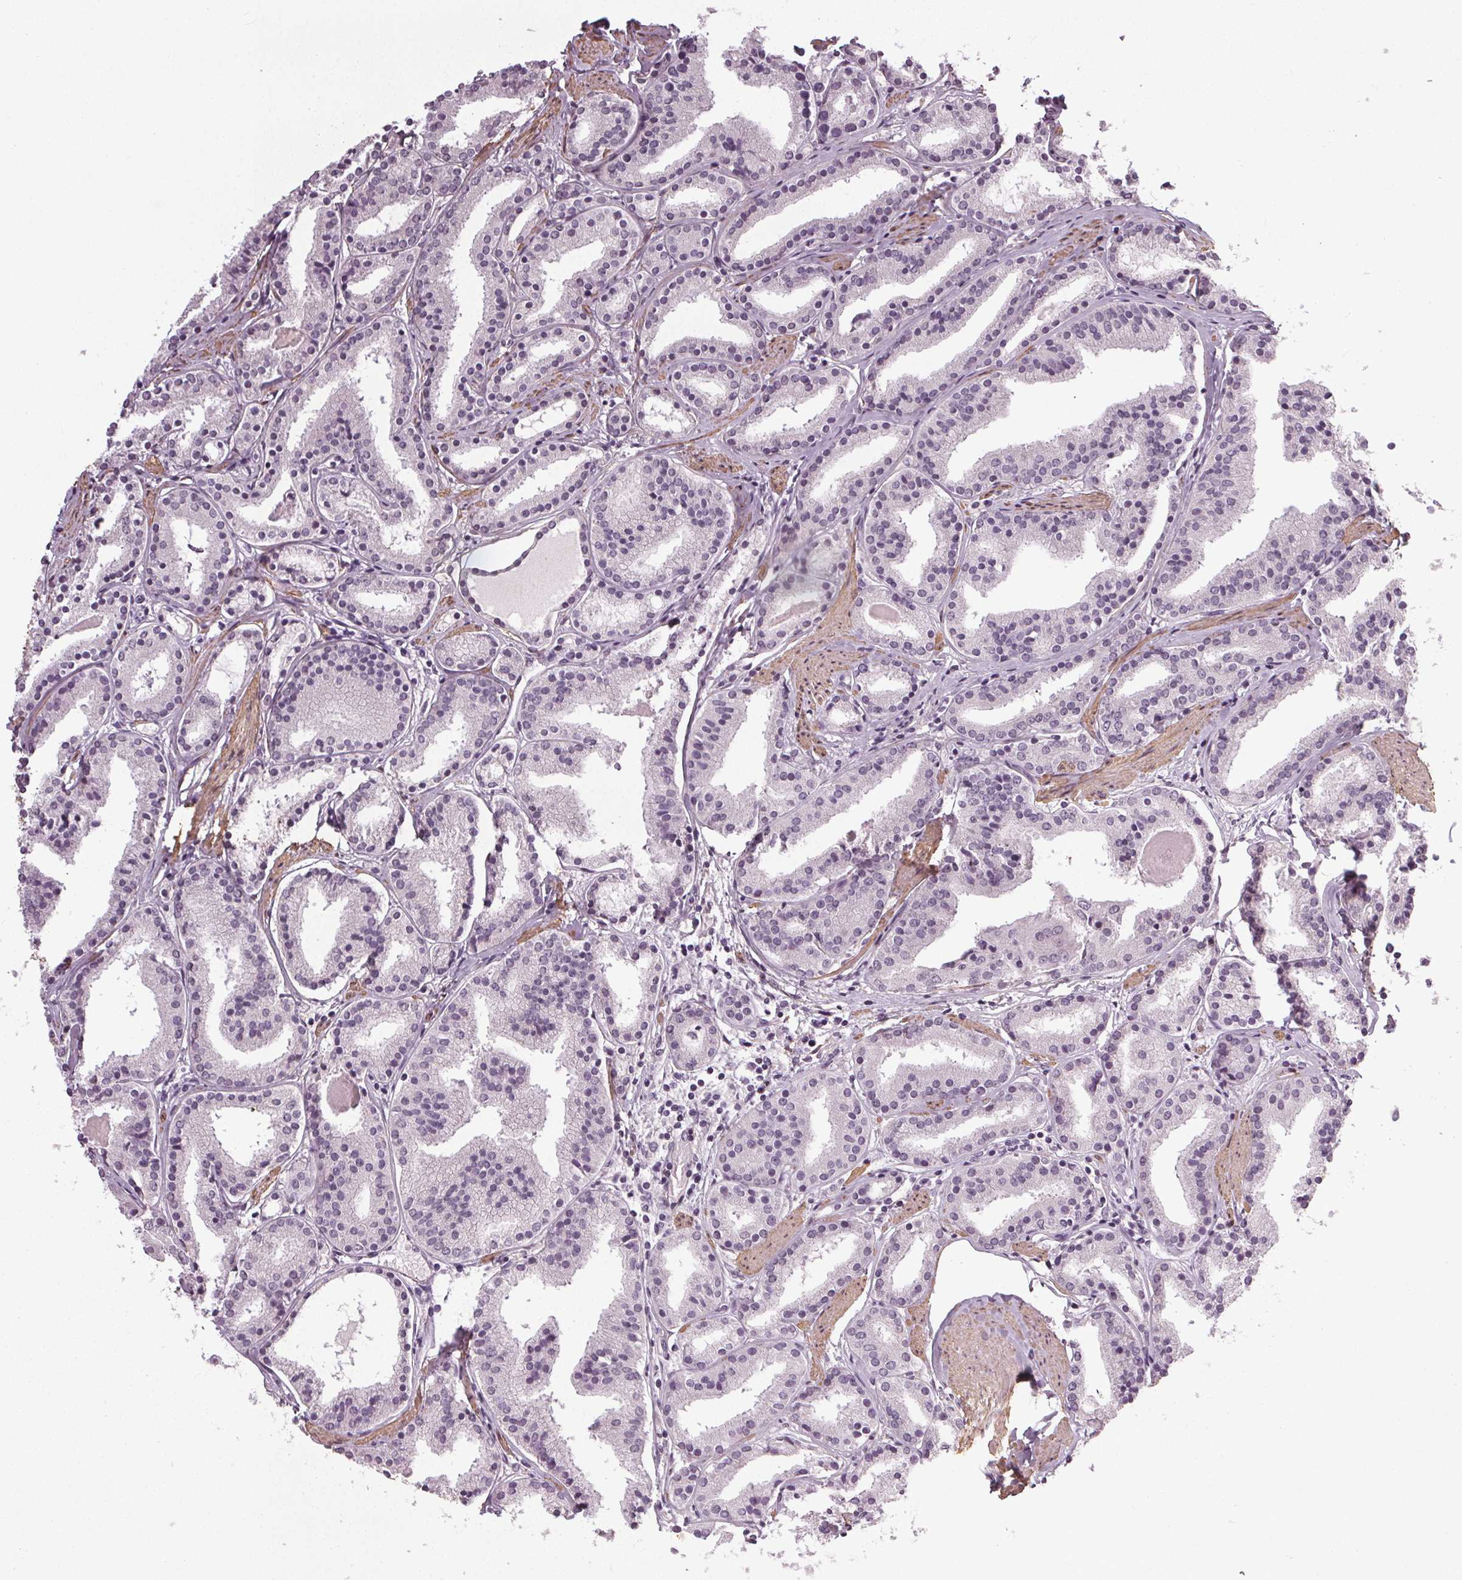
{"staining": {"intensity": "negative", "quantity": "none", "location": "none"}, "tissue": "prostate cancer", "cell_type": "Tumor cells", "image_type": "cancer", "snomed": [{"axis": "morphology", "description": "Adenocarcinoma, High grade"}, {"axis": "topography", "description": "Prostate"}], "caption": "Immunohistochemistry micrograph of neoplastic tissue: human adenocarcinoma (high-grade) (prostate) stained with DAB reveals no significant protein expression in tumor cells.", "gene": "PKP1", "patient": {"sex": "male", "age": 63}}